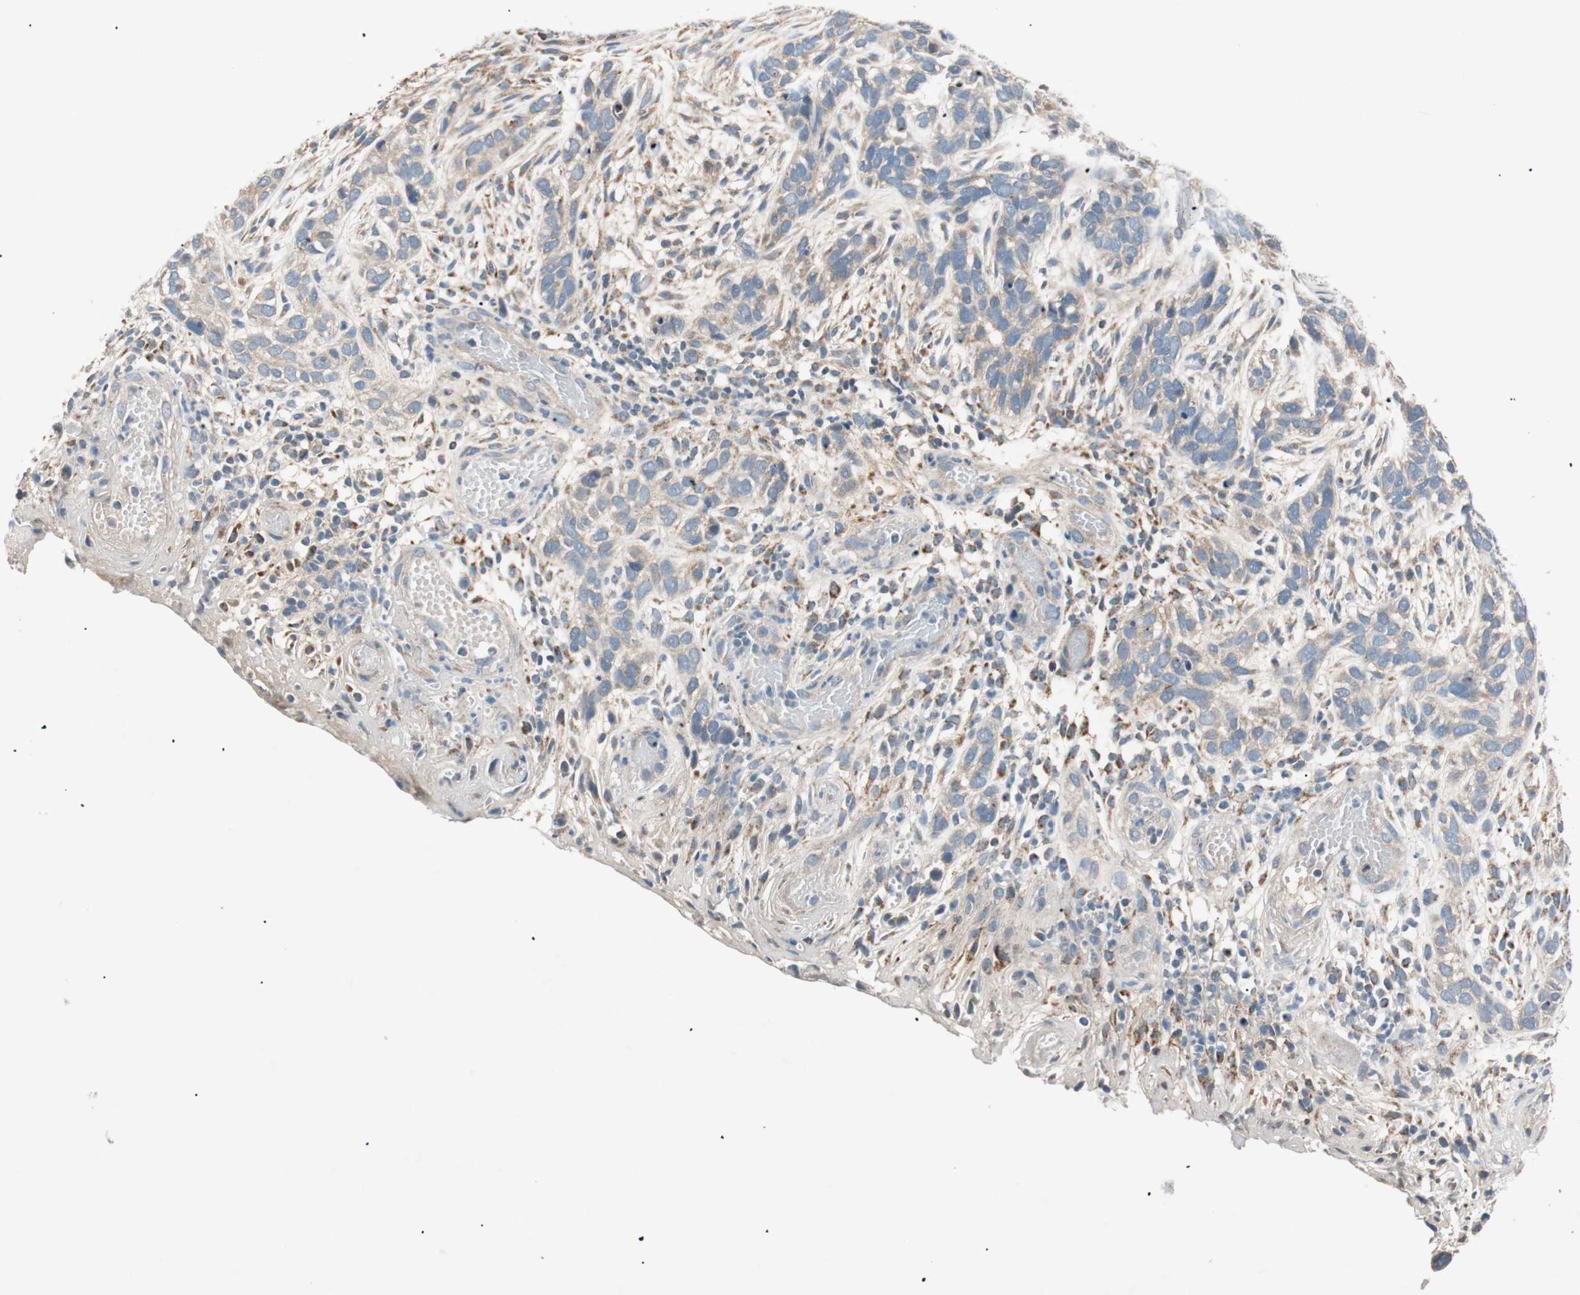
{"staining": {"intensity": "negative", "quantity": "none", "location": "none"}, "tissue": "skin cancer", "cell_type": "Tumor cells", "image_type": "cancer", "snomed": [{"axis": "morphology", "description": "Basal cell carcinoma"}, {"axis": "topography", "description": "Skin"}], "caption": "A photomicrograph of skin basal cell carcinoma stained for a protein demonstrates no brown staining in tumor cells.", "gene": "HPN", "patient": {"sex": "male", "age": 87}}